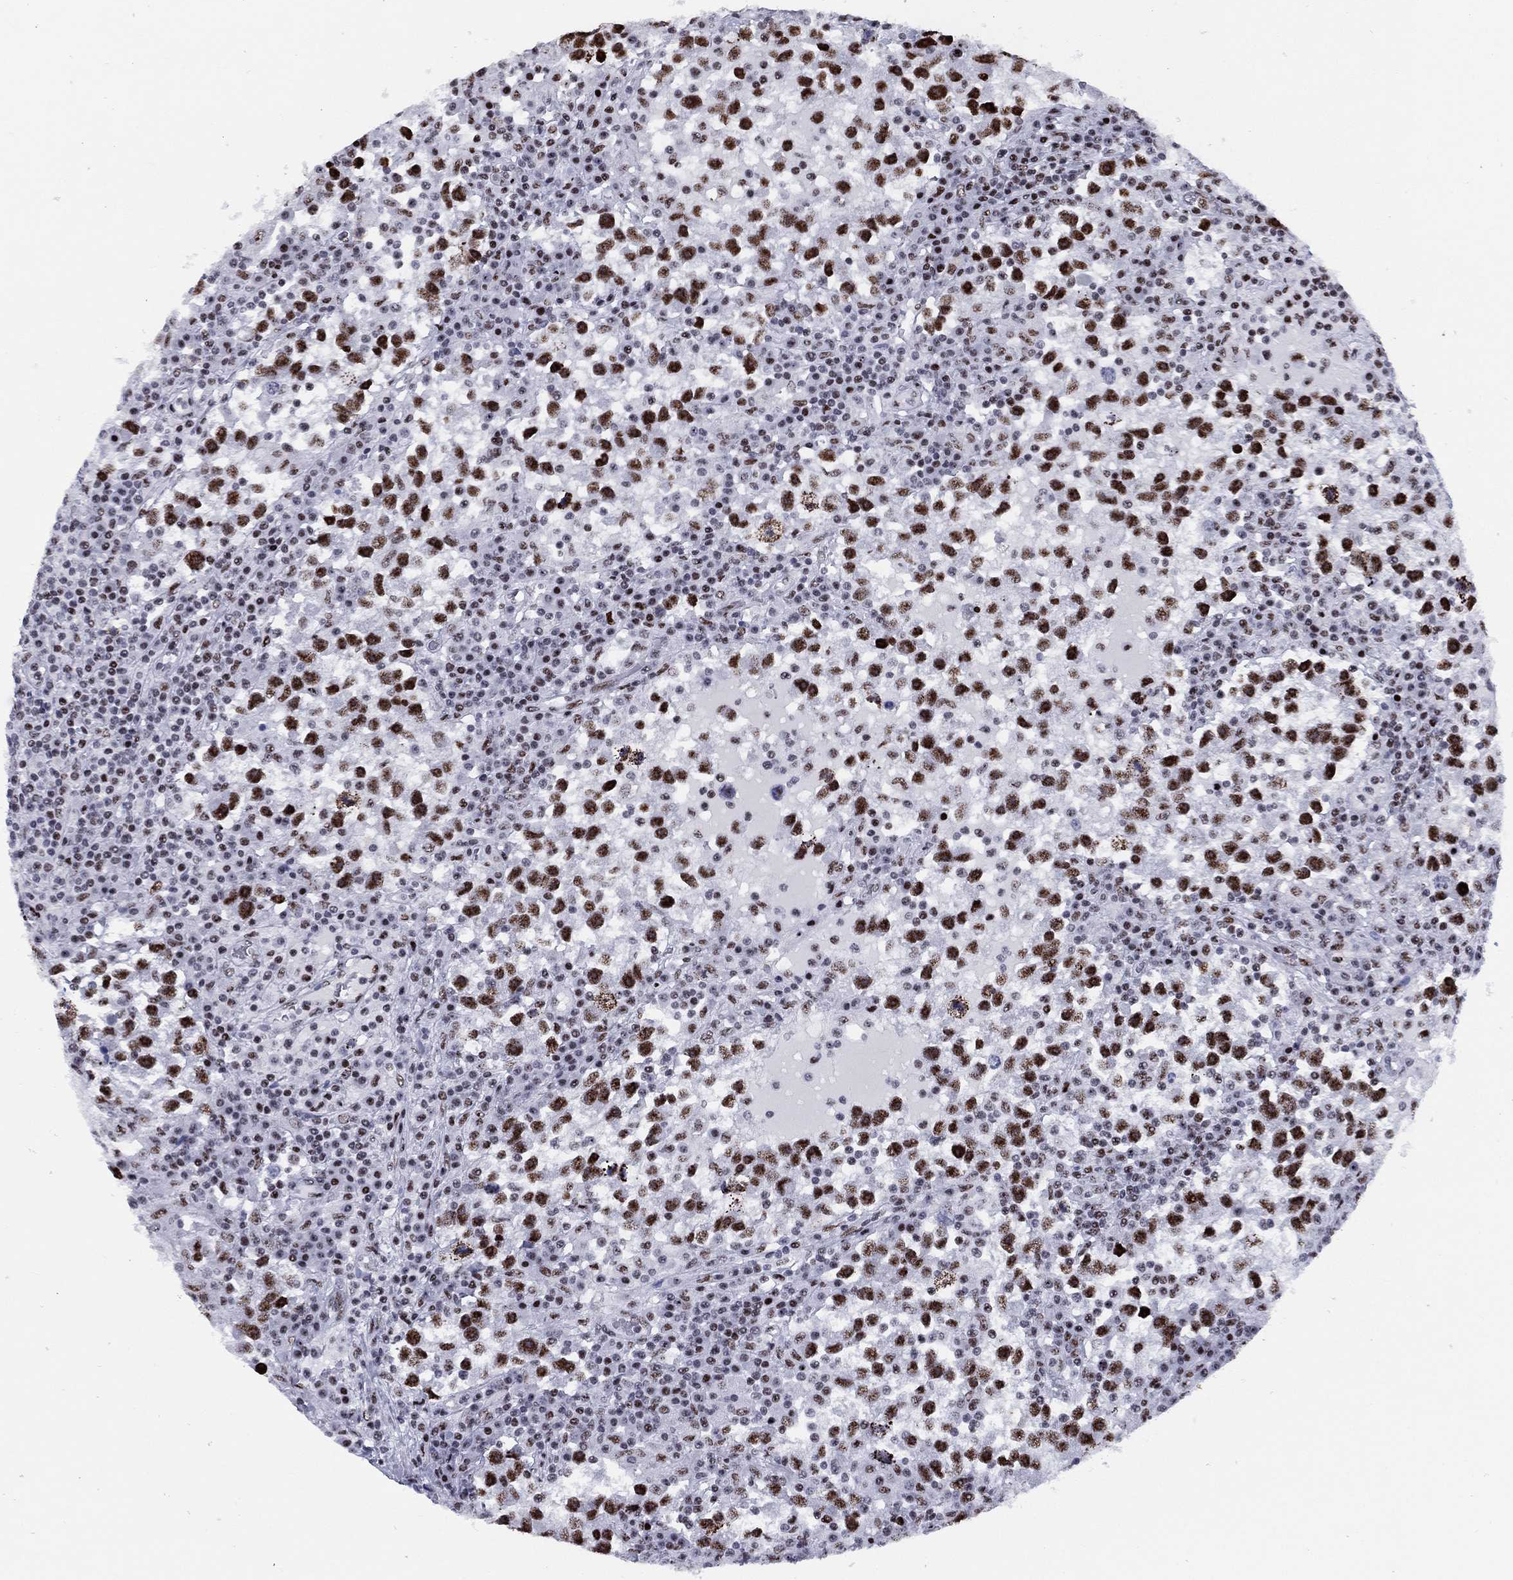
{"staining": {"intensity": "strong", "quantity": ">75%", "location": "nuclear"}, "tissue": "testis cancer", "cell_type": "Tumor cells", "image_type": "cancer", "snomed": [{"axis": "morphology", "description": "Seminoma, NOS"}, {"axis": "topography", "description": "Testis"}], "caption": "Brown immunohistochemical staining in human testis seminoma reveals strong nuclear positivity in about >75% of tumor cells.", "gene": "CYB561D2", "patient": {"sex": "male", "age": 47}}